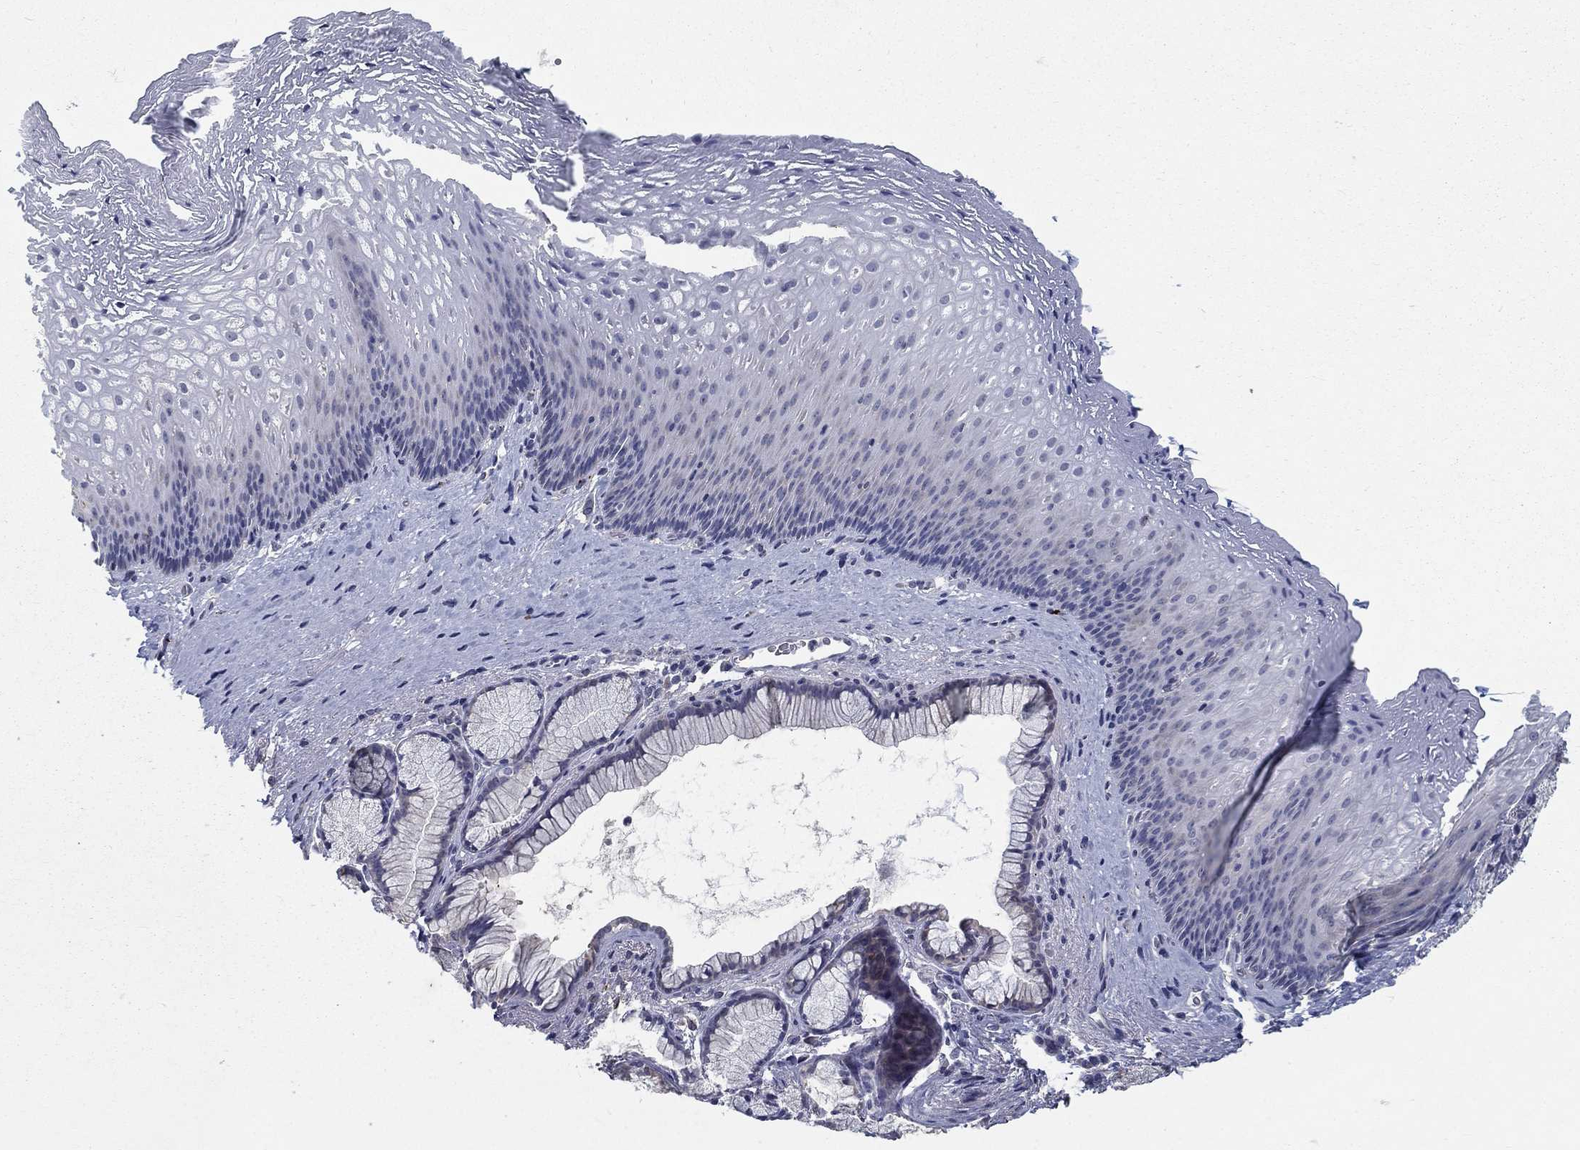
{"staining": {"intensity": "negative", "quantity": "none", "location": "none"}, "tissue": "esophagus", "cell_type": "Squamous epithelial cells", "image_type": "normal", "snomed": [{"axis": "morphology", "description": "Normal tissue, NOS"}, {"axis": "topography", "description": "Esophagus"}], "caption": "Immunohistochemistry (IHC) of benign human esophagus displays no staining in squamous epithelial cells. (Stains: DAB (3,3'-diaminobenzidine) immunohistochemistry with hematoxylin counter stain, Microscopy: brightfield microscopy at high magnification).", "gene": "MTSS2", "patient": {"sex": "male", "age": 76}}